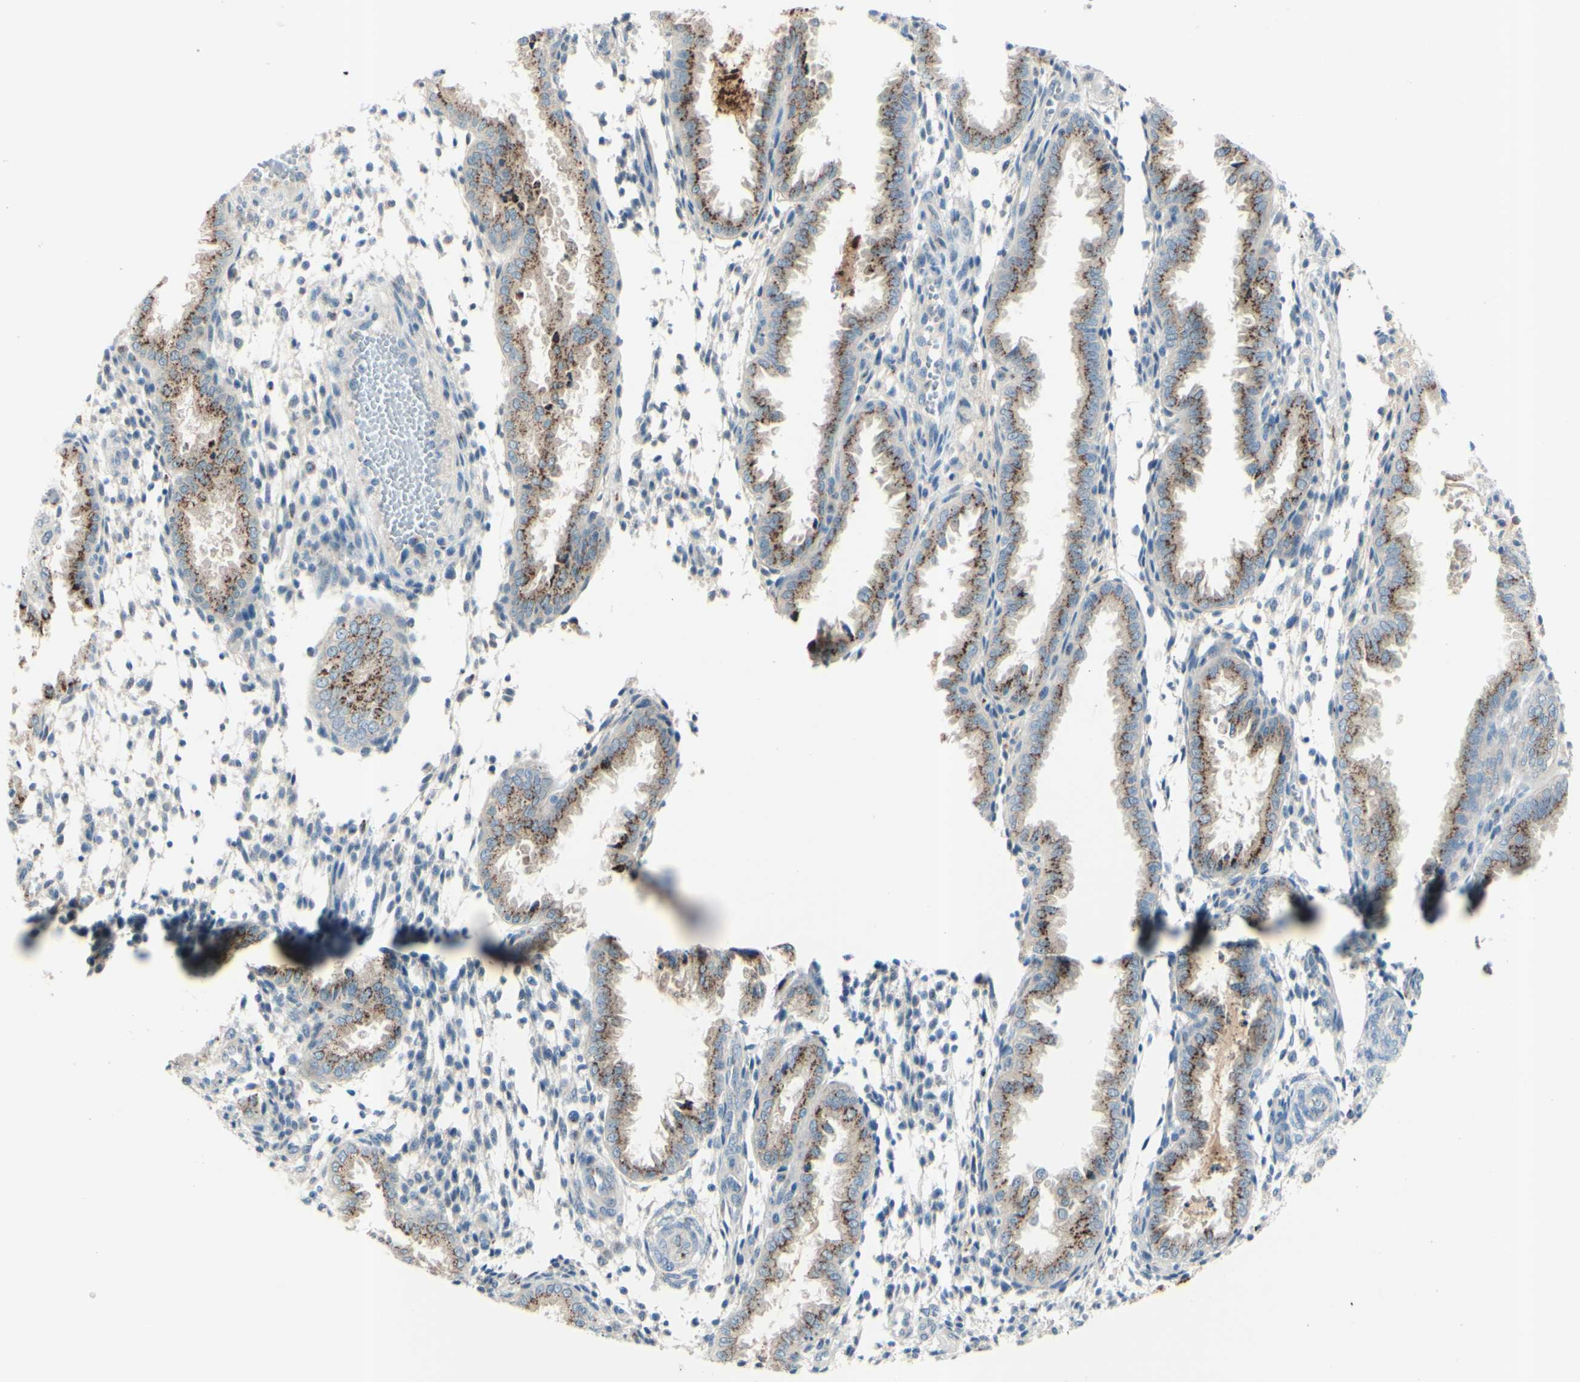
{"staining": {"intensity": "negative", "quantity": "none", "location": "none"}, "tissue": "endometrium", "cell_type": "Cells in endometrial stroma", "image_type": "normal", "snomed": [{"axis": "morphology", "description": "Normal tissue, NOS"}, {"axis": "topography", "description": "Endometrium"}], "caption": "Immunohistochemistry (IHC) of unremarkable human endometrium demonstrates no expression in cells in endometrial stroma.", "gene": "B4GALT1", "patient": {"sex": "female", "age": 33}}